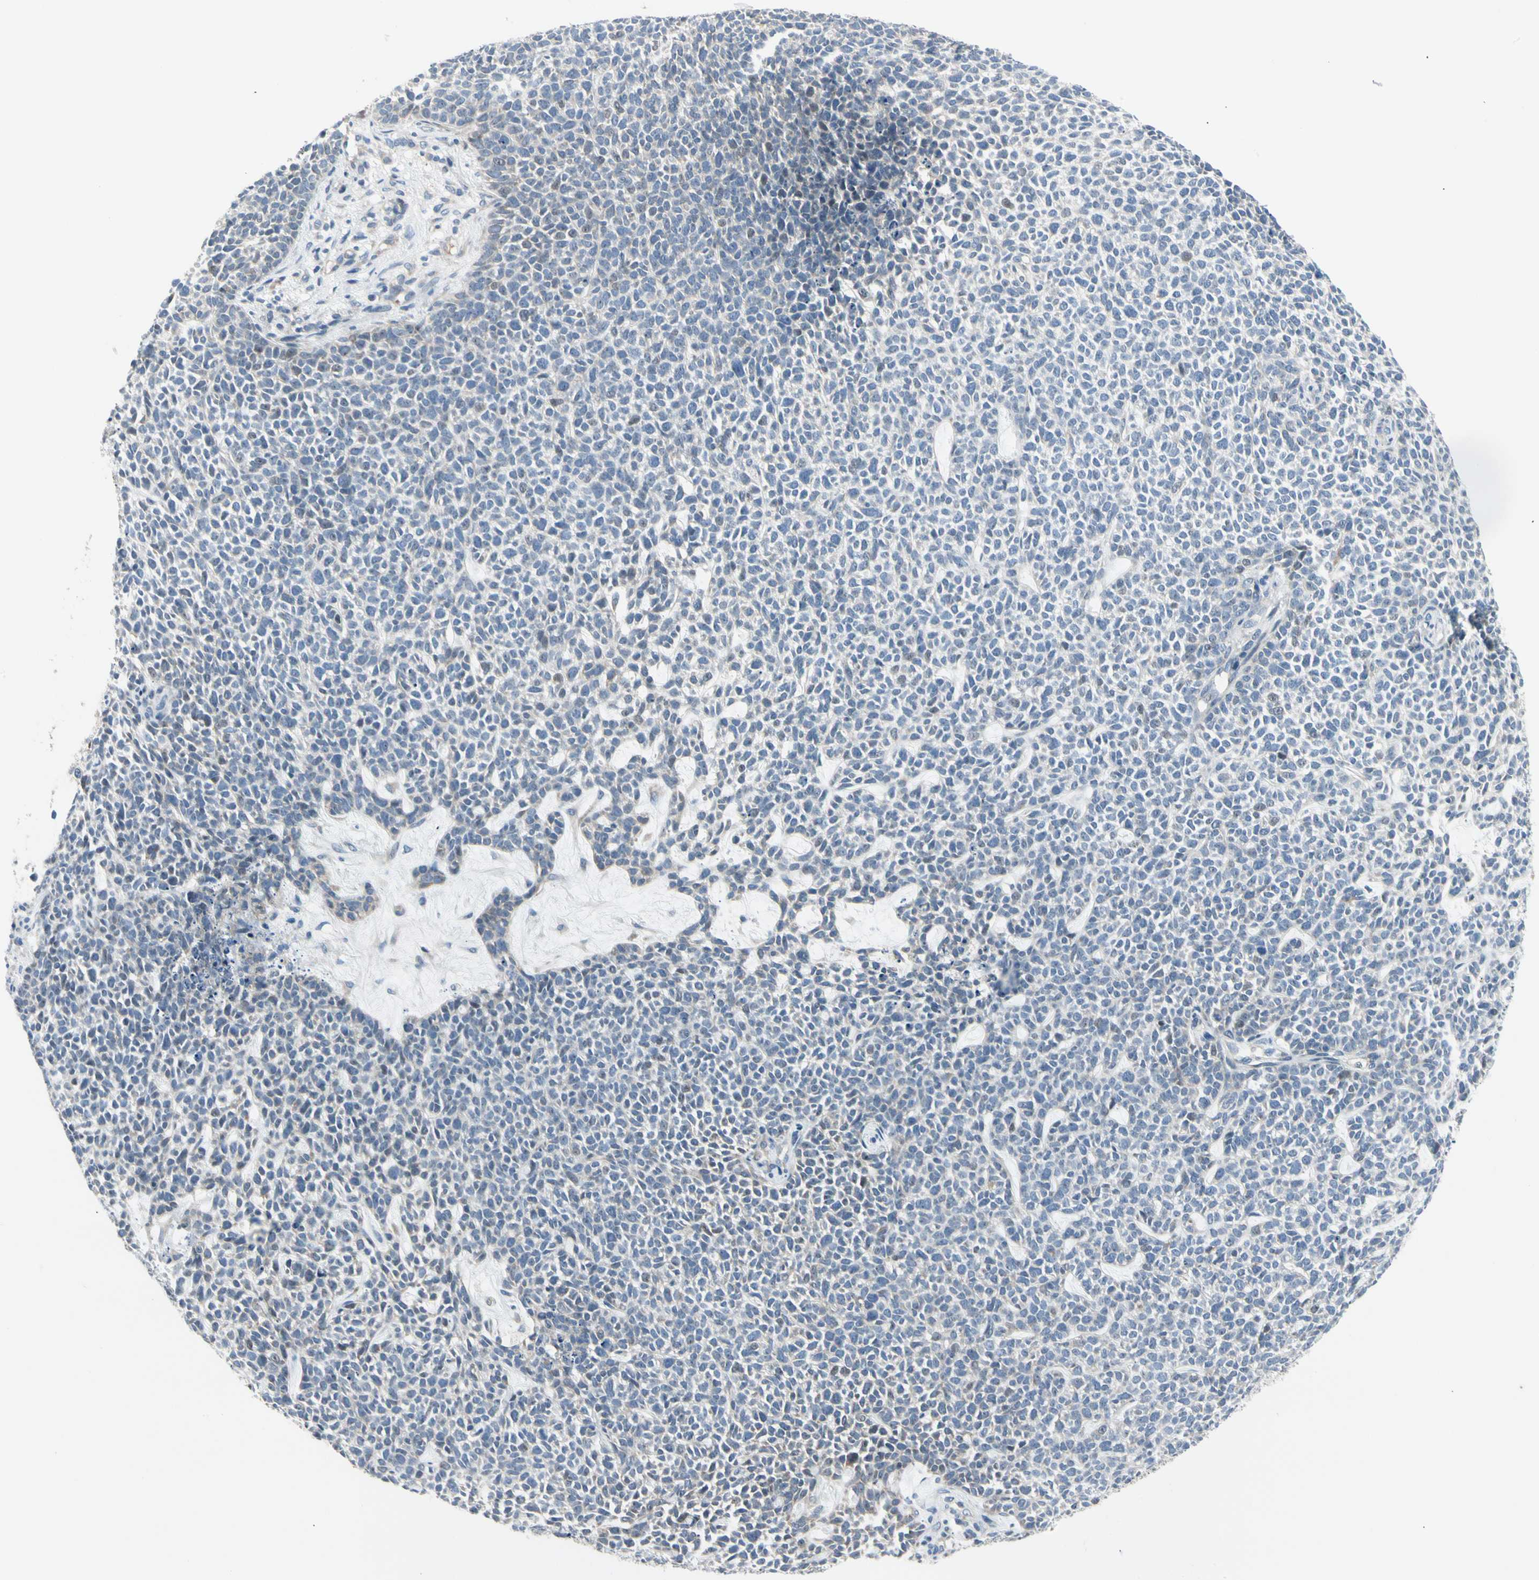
{"staining": {"intensity": "negative", "quantity": "none", "location": "none"}, "tissue": "skin cancer", "cell_type": "Tumor cells", "image_type": "cancer", "snomed": [{"axis": "morphology", "description": "Basal cell carcinoma"}, {"axis": "topography", "description": "Skin"}], "caption": "Tumor cells are negative for protein expression in human basal cell carcinoma (skin).", "gene": "NFASC", "patient": {"sex": "female", "age": 84}}